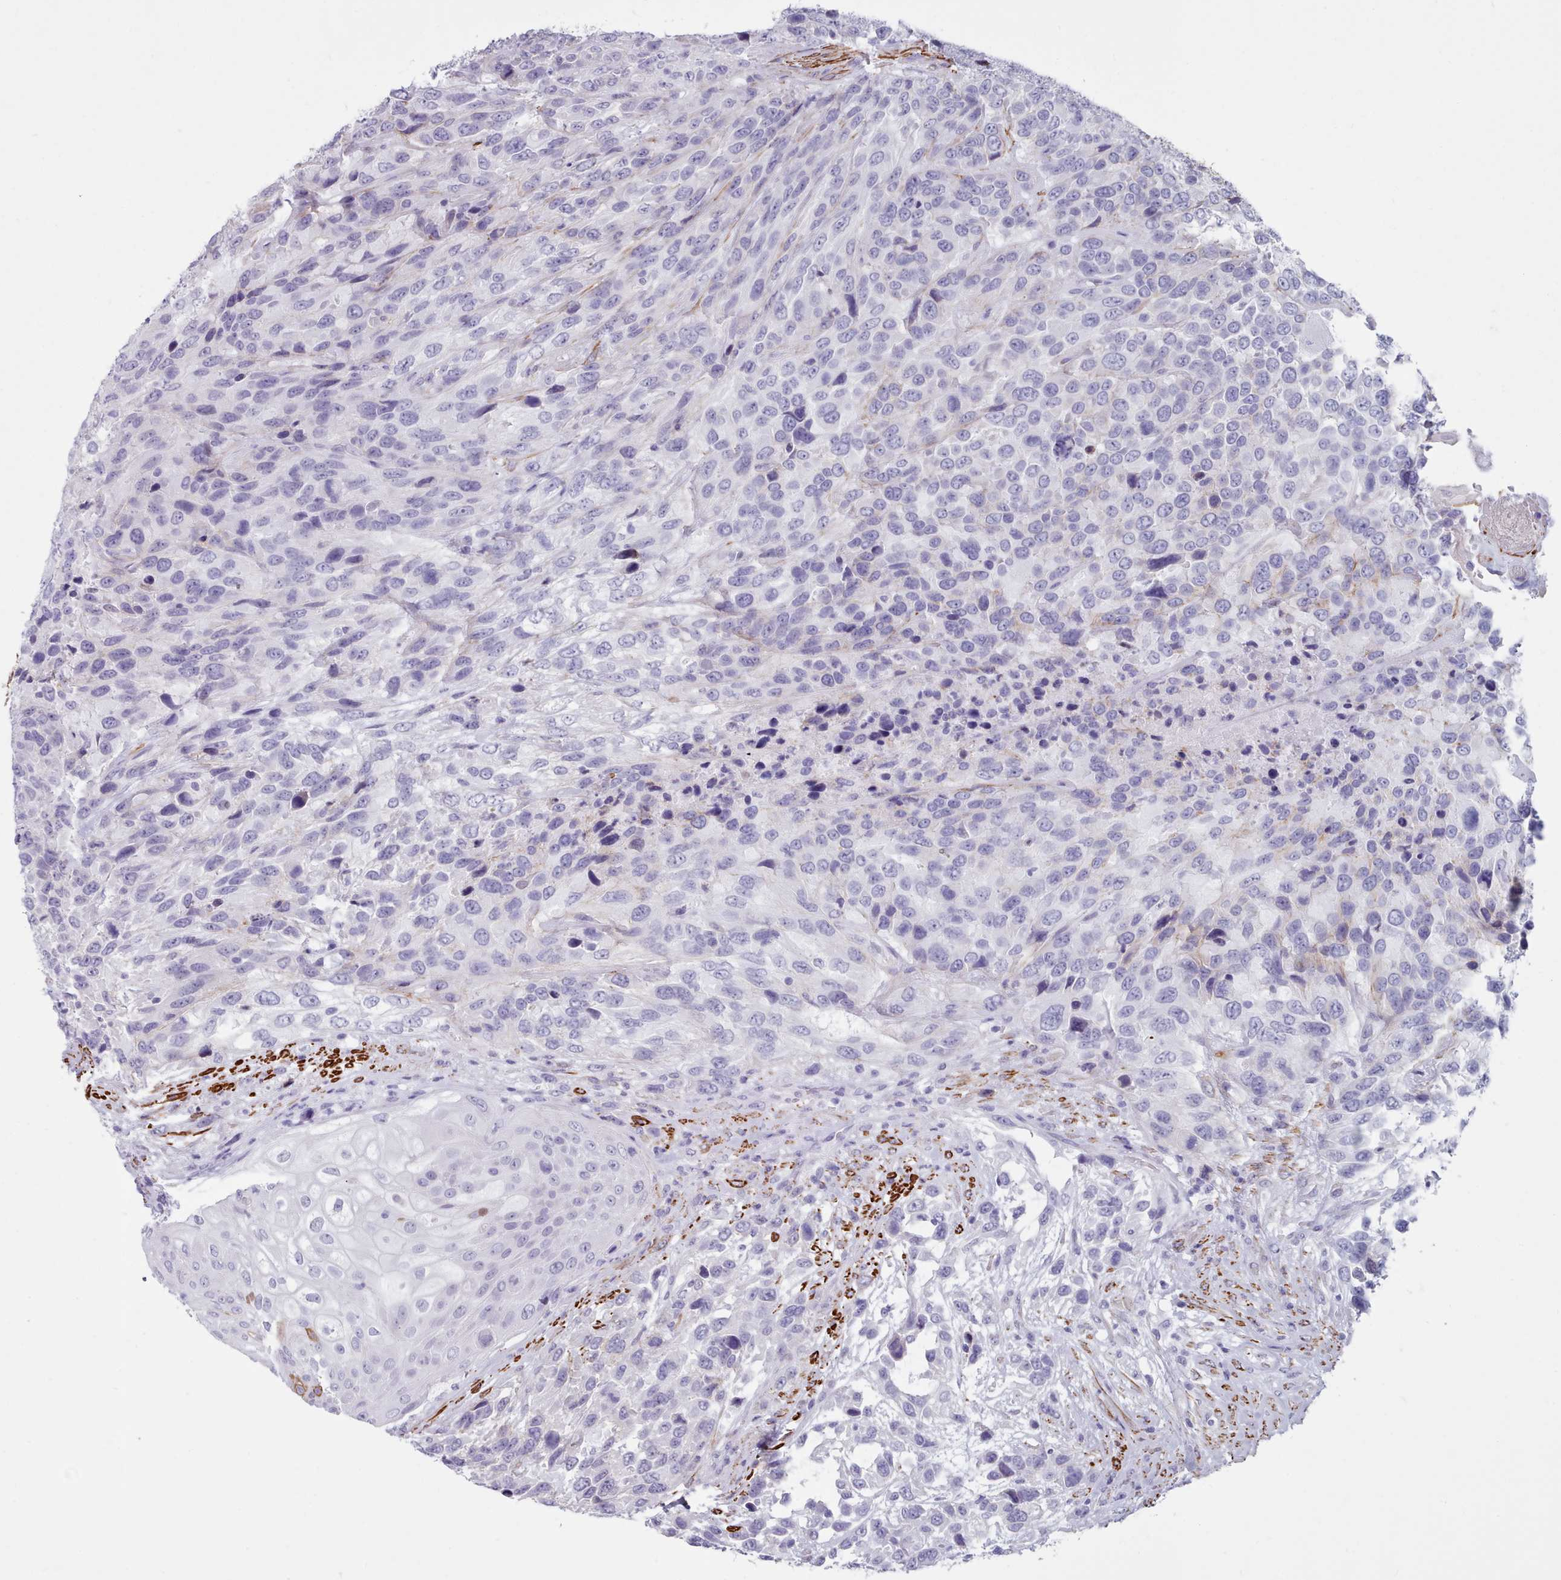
{"staining": {"intensity": "negative", "quantity": "none", "location": "none"}, "tissue": "urothelial cancer", "cell_type": "Tumor cells", "image_type": "cancer", "snomed": [{"axis": "morphology", "description": "Urothelial carcinoma, High grade"}, {"axis": "topography", "description": "Urinary bladder"}], "caption": "High power microscopy histopathology image of an immunohistochemistry (IHC) image of urothelial cancer, revealing no significant positivity in tumor cells. (DAB (3,3'-diaminobenzidine) immunohistochemistry visualized using brightfield microscopy, high magnification).", "gene": "FPGS", "patient": {"sex": "female", "age": 70}}